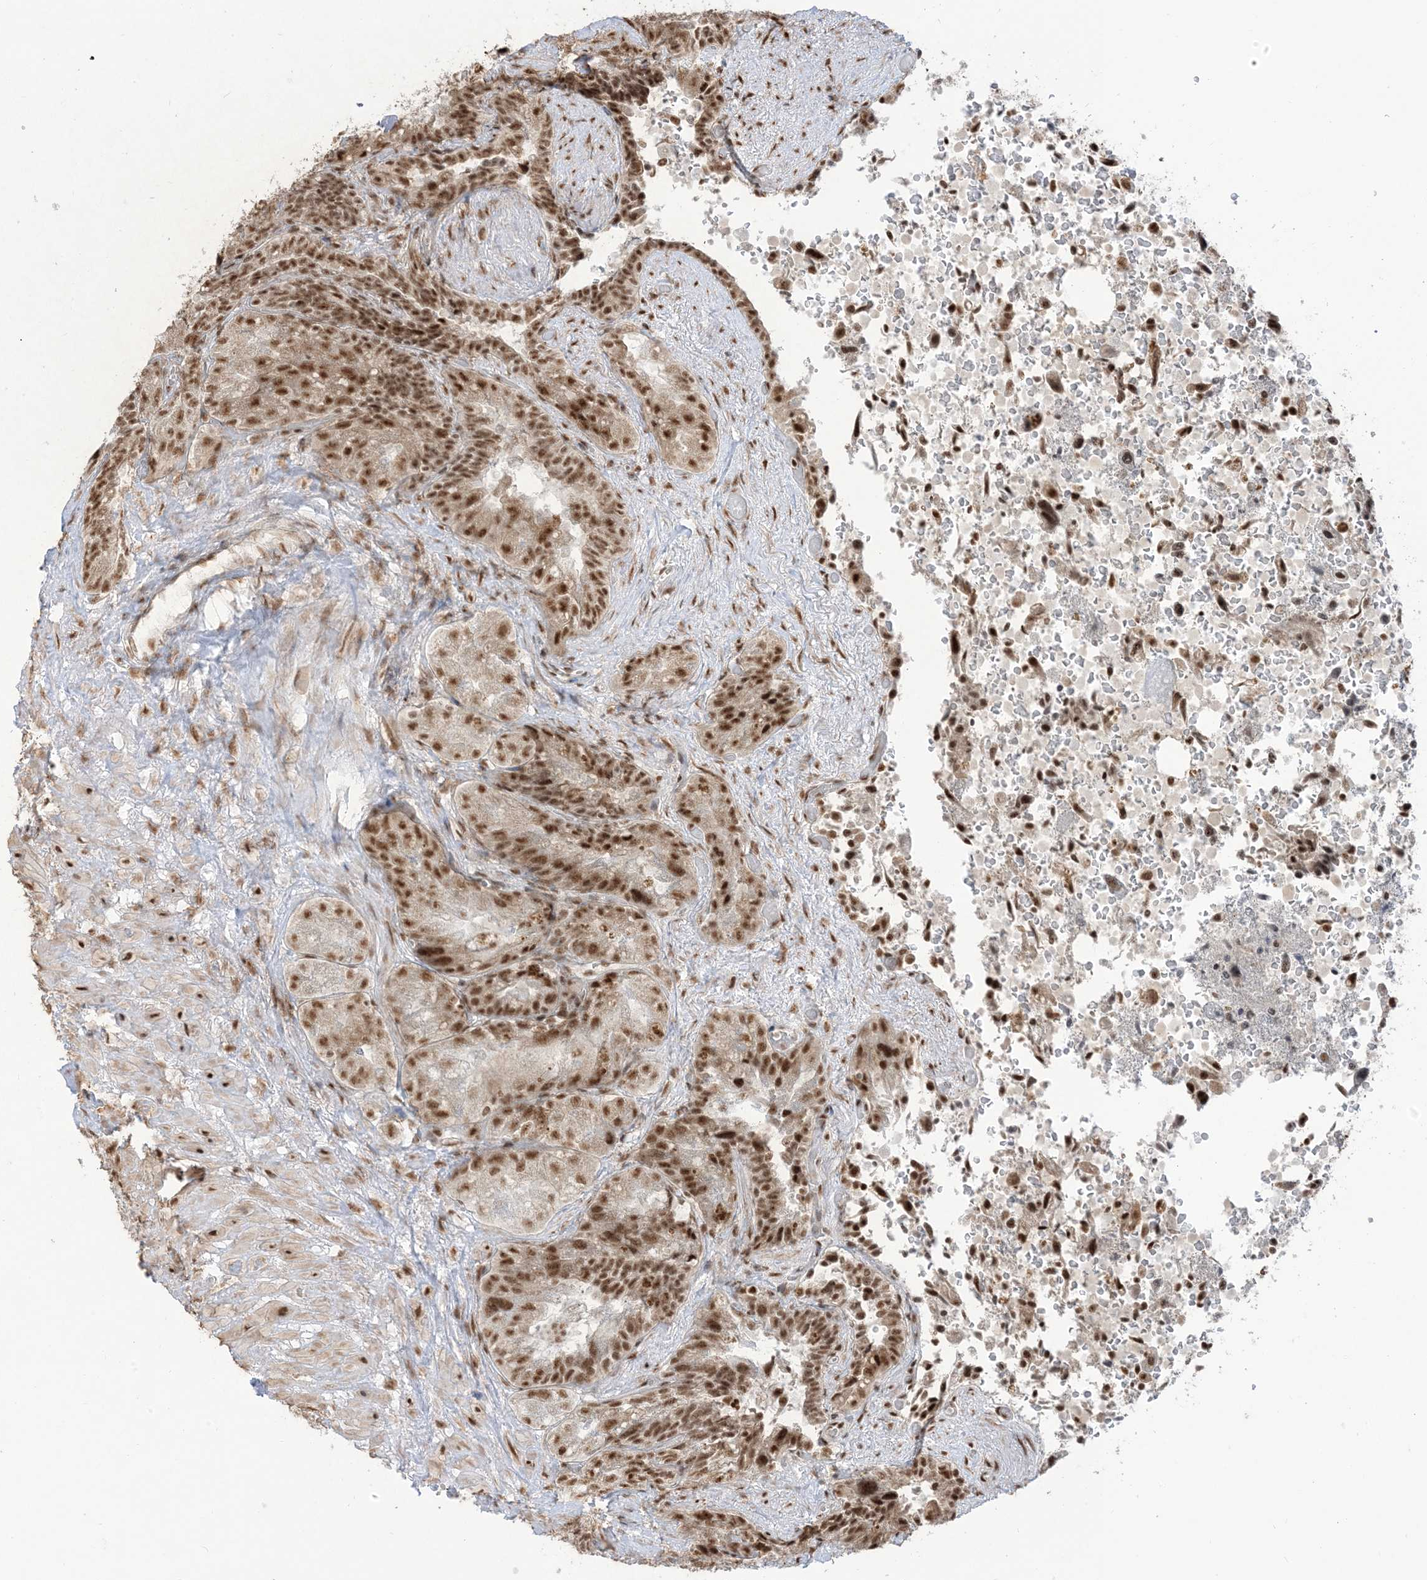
{"staining": {"intensity": "strong", "quantity": ">75%", "location": "nuclear"}, "tissue": "seminal vesicle", "cell_type": "Glandular cells", "image_type": "normal", "snomed": [{"axis": "morphology", "description": "Normal tissue, NOS"}, {"axis": "topography", "description": "Seminal veicle"}, {"axis": "topography", "description": "Peripheral nerve tissue"}], "caption": "Immunohistochemistry (DAB (3,3'-diaminobenzidine)) staining of unremarkable seminal vesicle displays strong nuclear protein positivity in approximately >75% of glandular cells.", "gene": "ARGLU1", "patient": {"sex": "male", "age": 63}}